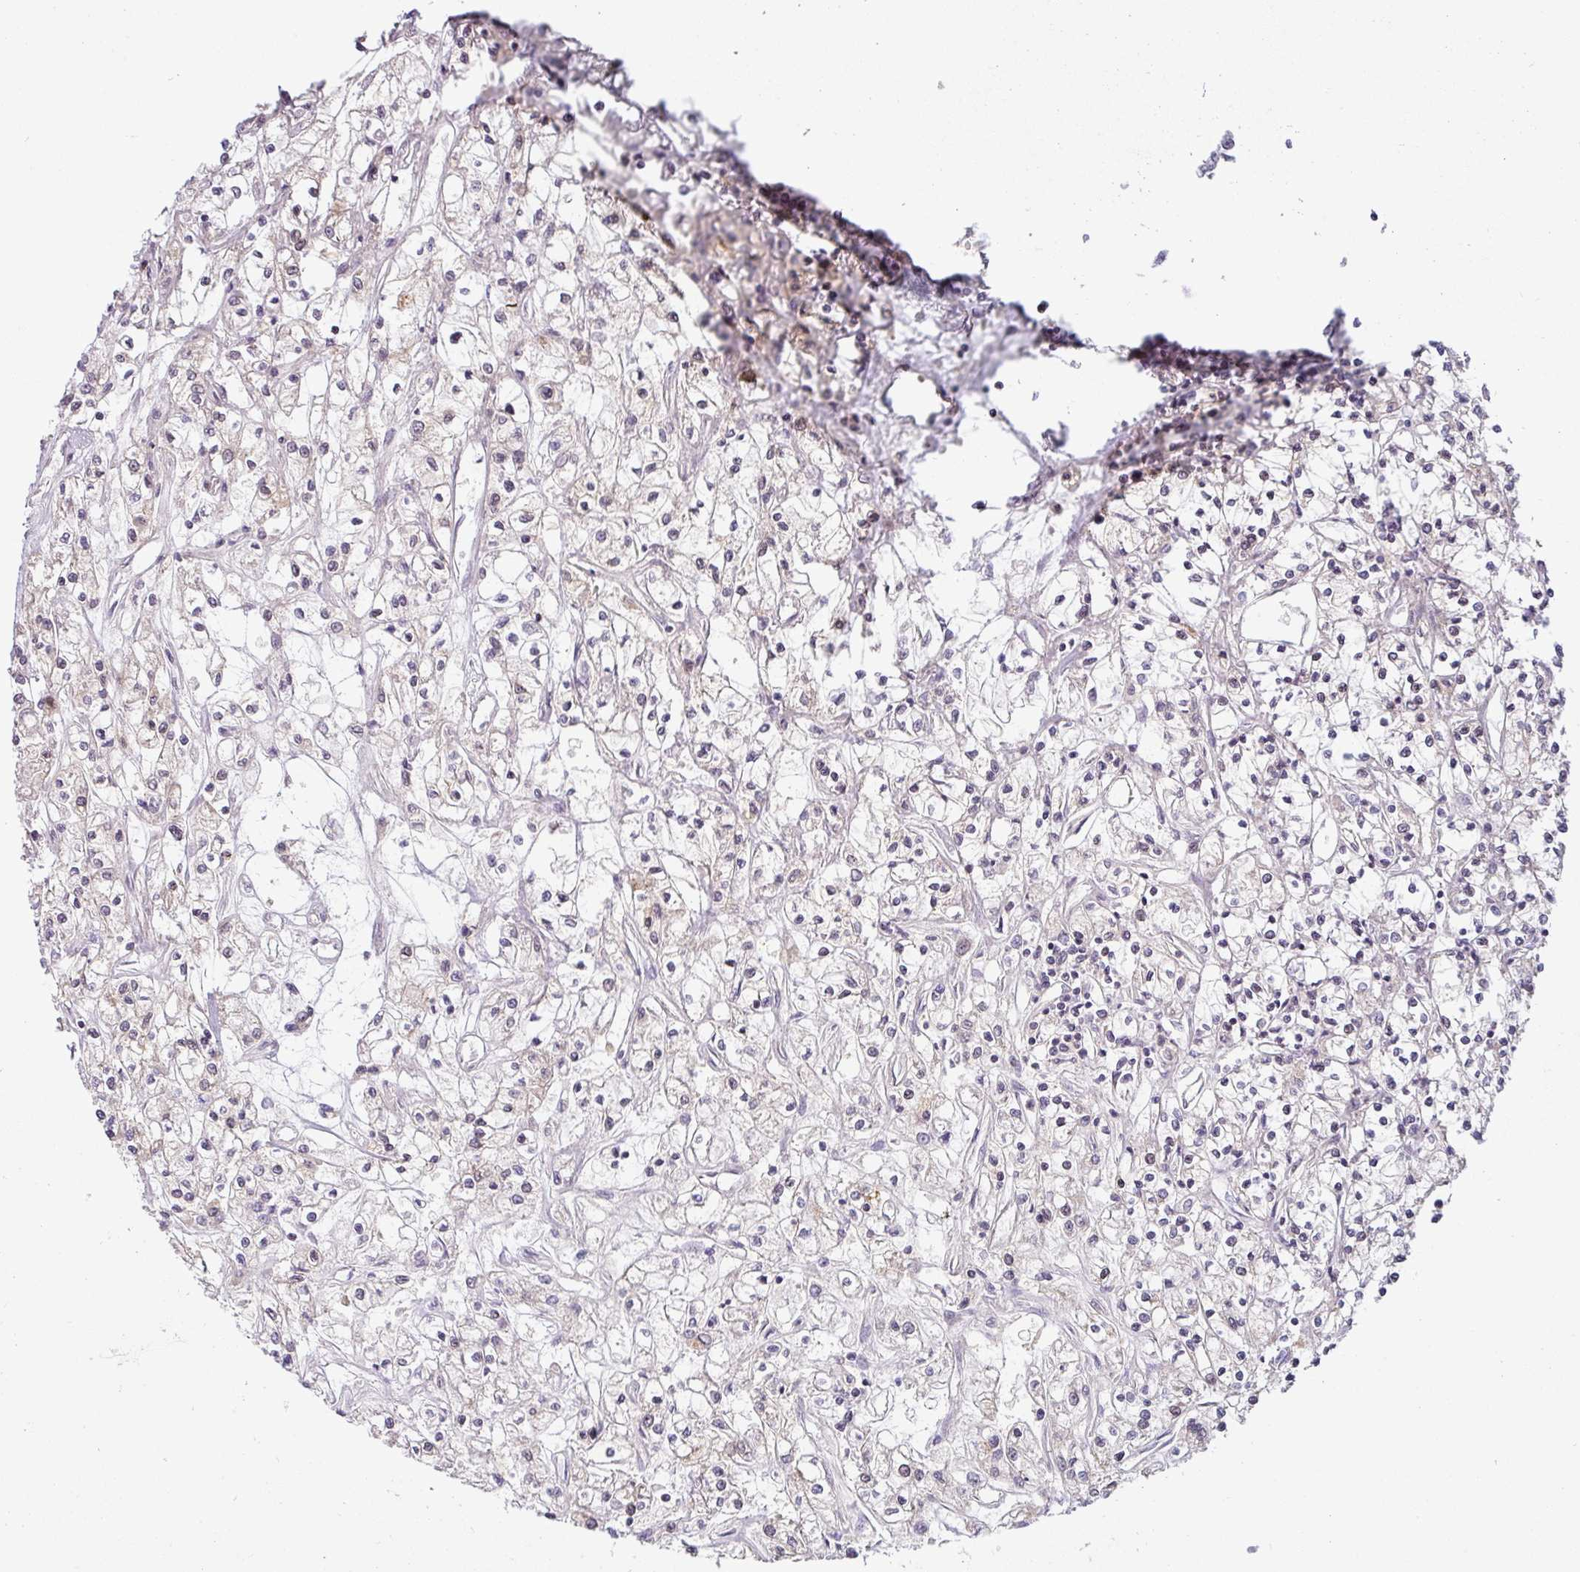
{"staining": {"intensity": "negative", "quantity": "none", "location": "none"}, "tissue": "renal cancer", "cell_type": "Tumor cells", "image_type": "cancer", "snomed": [{"axis": "morphology", "description": "Adenocarcinoma, NOS"}, {"axis": "topography", "description": "Kidney"}], "caption": "Immunohistochemistry (IHC) image of neoplastic tissue: adenocarcinoma (renal) stained with DAB (3,3'-diaminobenzidine) displays no significant protein expression in tumor cells.", "gene": "SHB", "patient": {"sex": "female", "age": 59}}